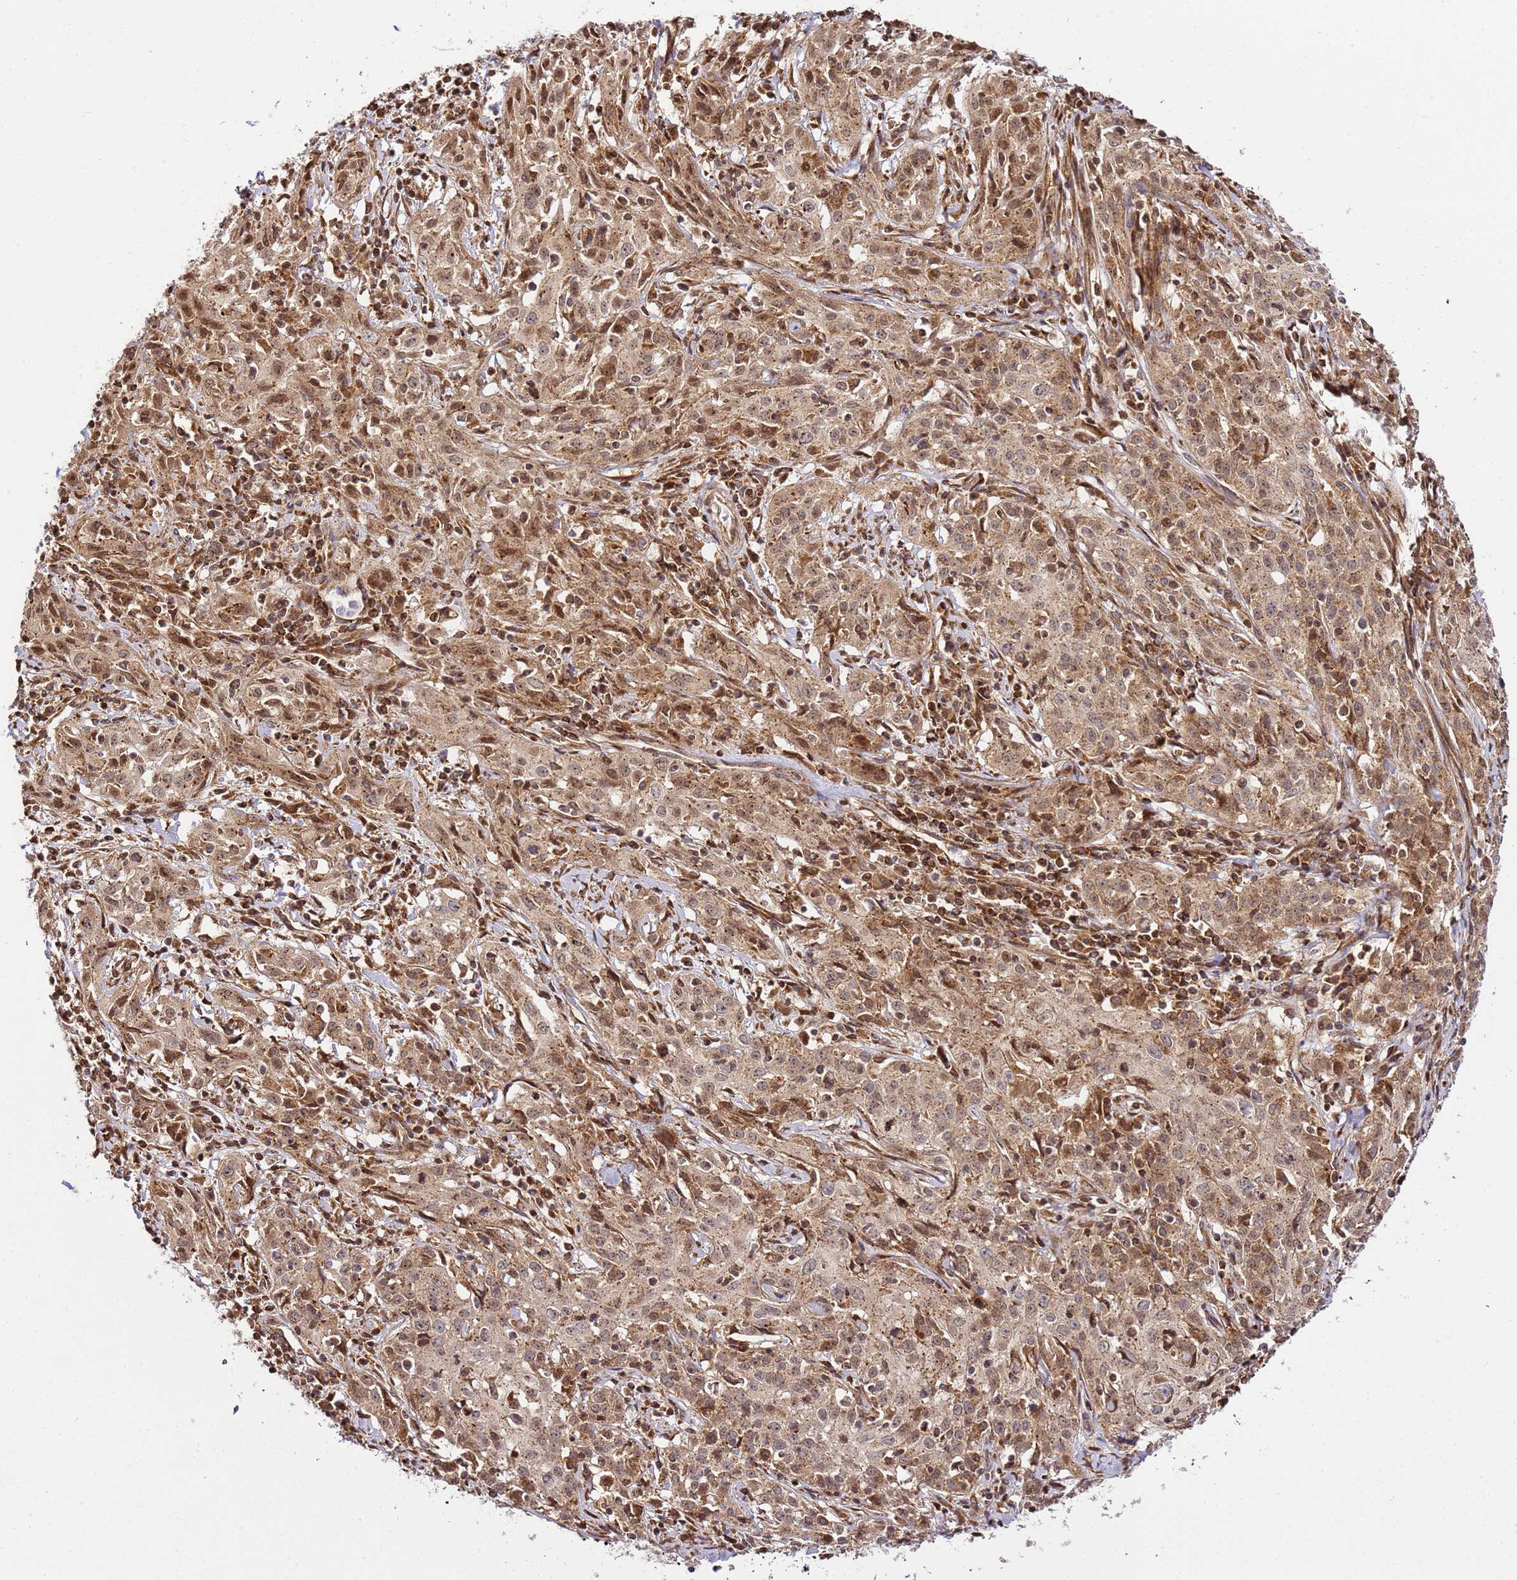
{"staining": {"intensity": "weak", "quantity": ">75%", "location": "cytoplasmic/membranous,nuclear"}, "tissue": "cervical cancer", "cell_type": "Tumor cells", "image_type": "cancer", "snomed": [{"axis": "morphology", "description": "Squamous cell carcinoma, NOS"}, {"axis": "topography", "description": "Cervix"}], "caption": "Immunohistochemical staining of human cervical squamous cell carcinoma exhibits low levels of weak cytoplasmic/membranous and nuclear protein staining in approximately >75% of tumor cells.", "gene": "RASA3", "patient": {"sex": "female", "age": 57}}